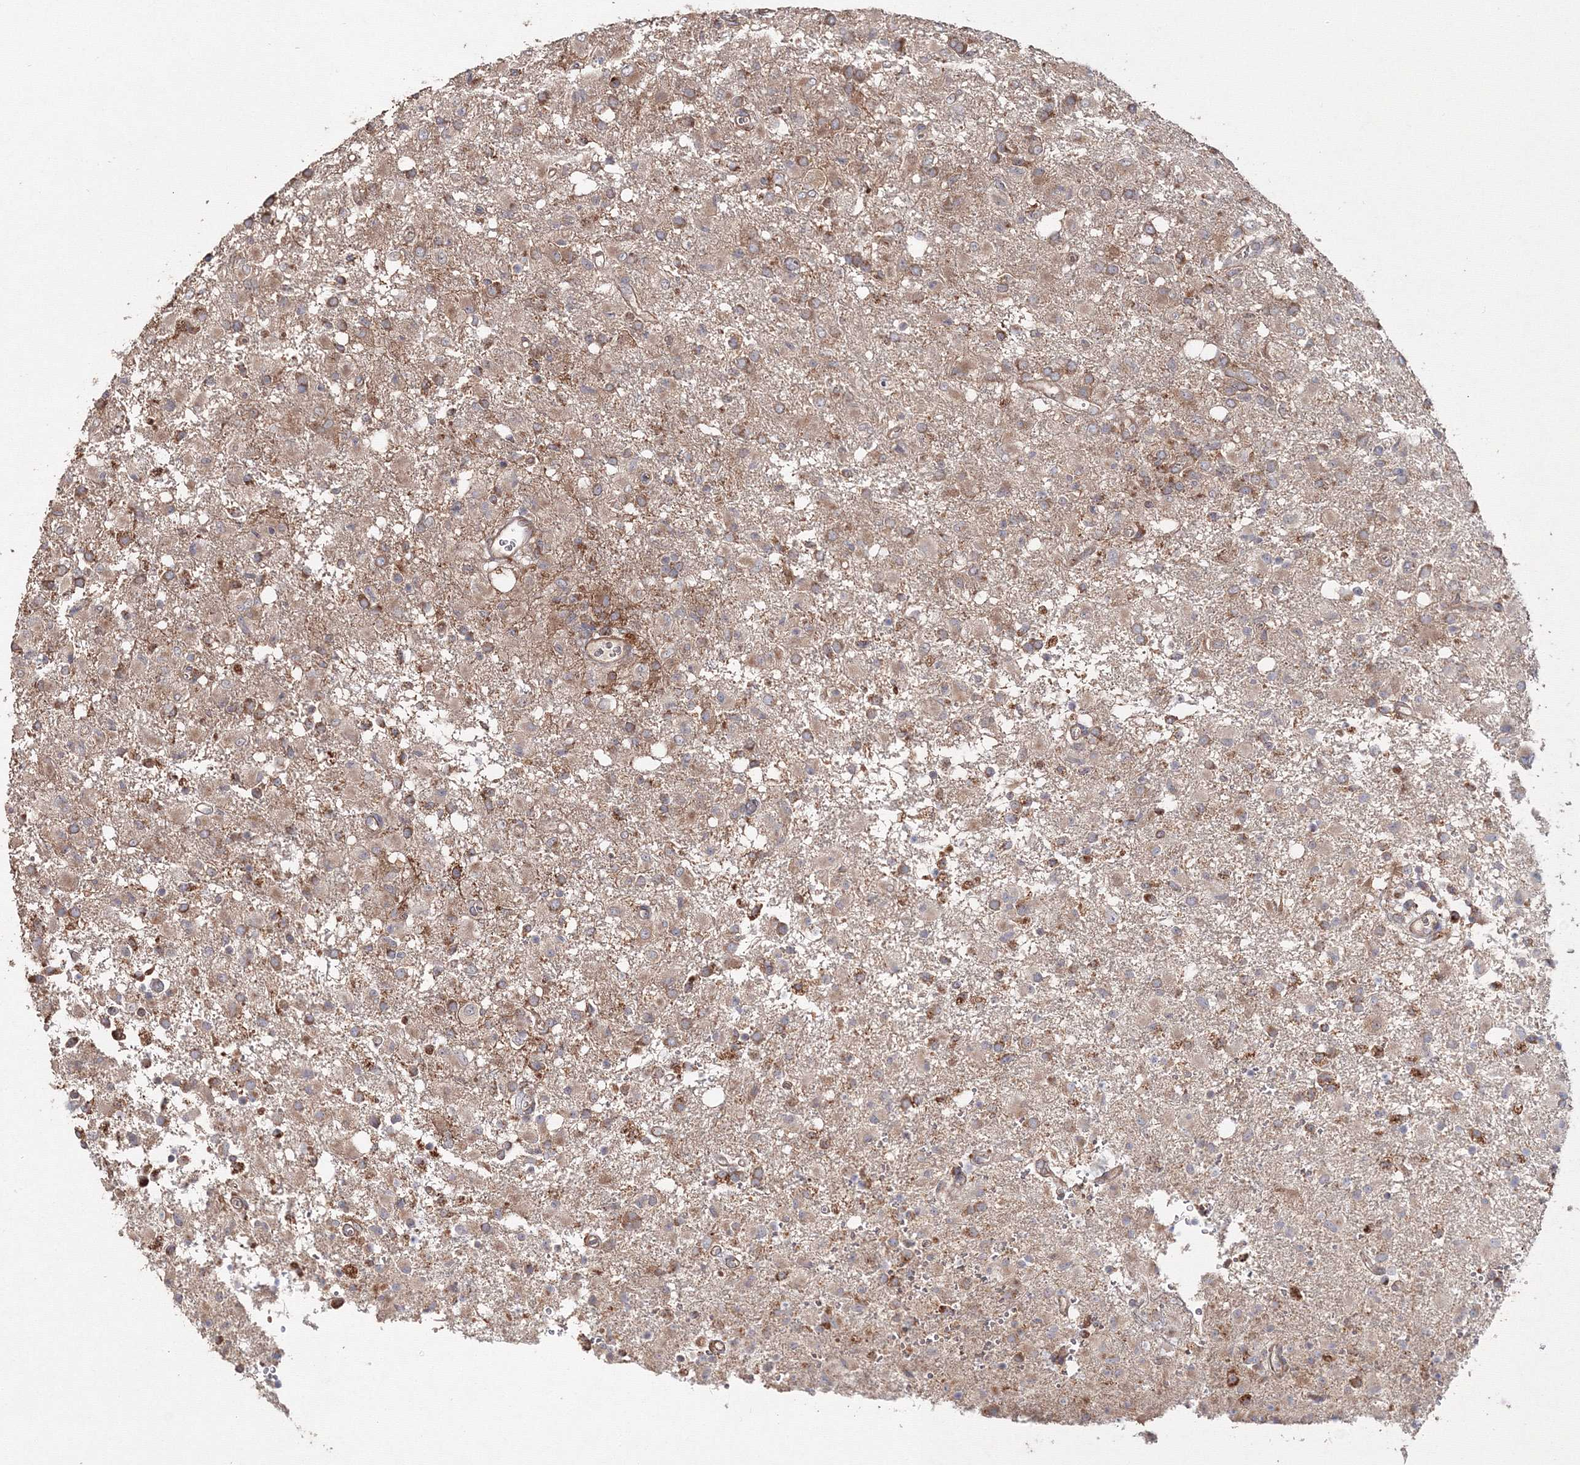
{"staining": {"intensity": "moderate", "quantity": ">75%", "location": "cytoplasmic/membranous"}, "tissue": "glioma", "cell_type": "Tumor cells", "image_type": "cancer", "snomed": [{"axis": "morphology", "description": "Glioma, malignant, High grade"}, {"axis": "topography", "description": "Brain"}], "caption": "A brown stain labels moderate cytoplasmic/membranous expression of a protein in human glioma tumor cells. (Brightfield microscopy of DAB IHC at high magnification).", "gene": "DDO", "patient": {"sex": "female", "age": 57}}